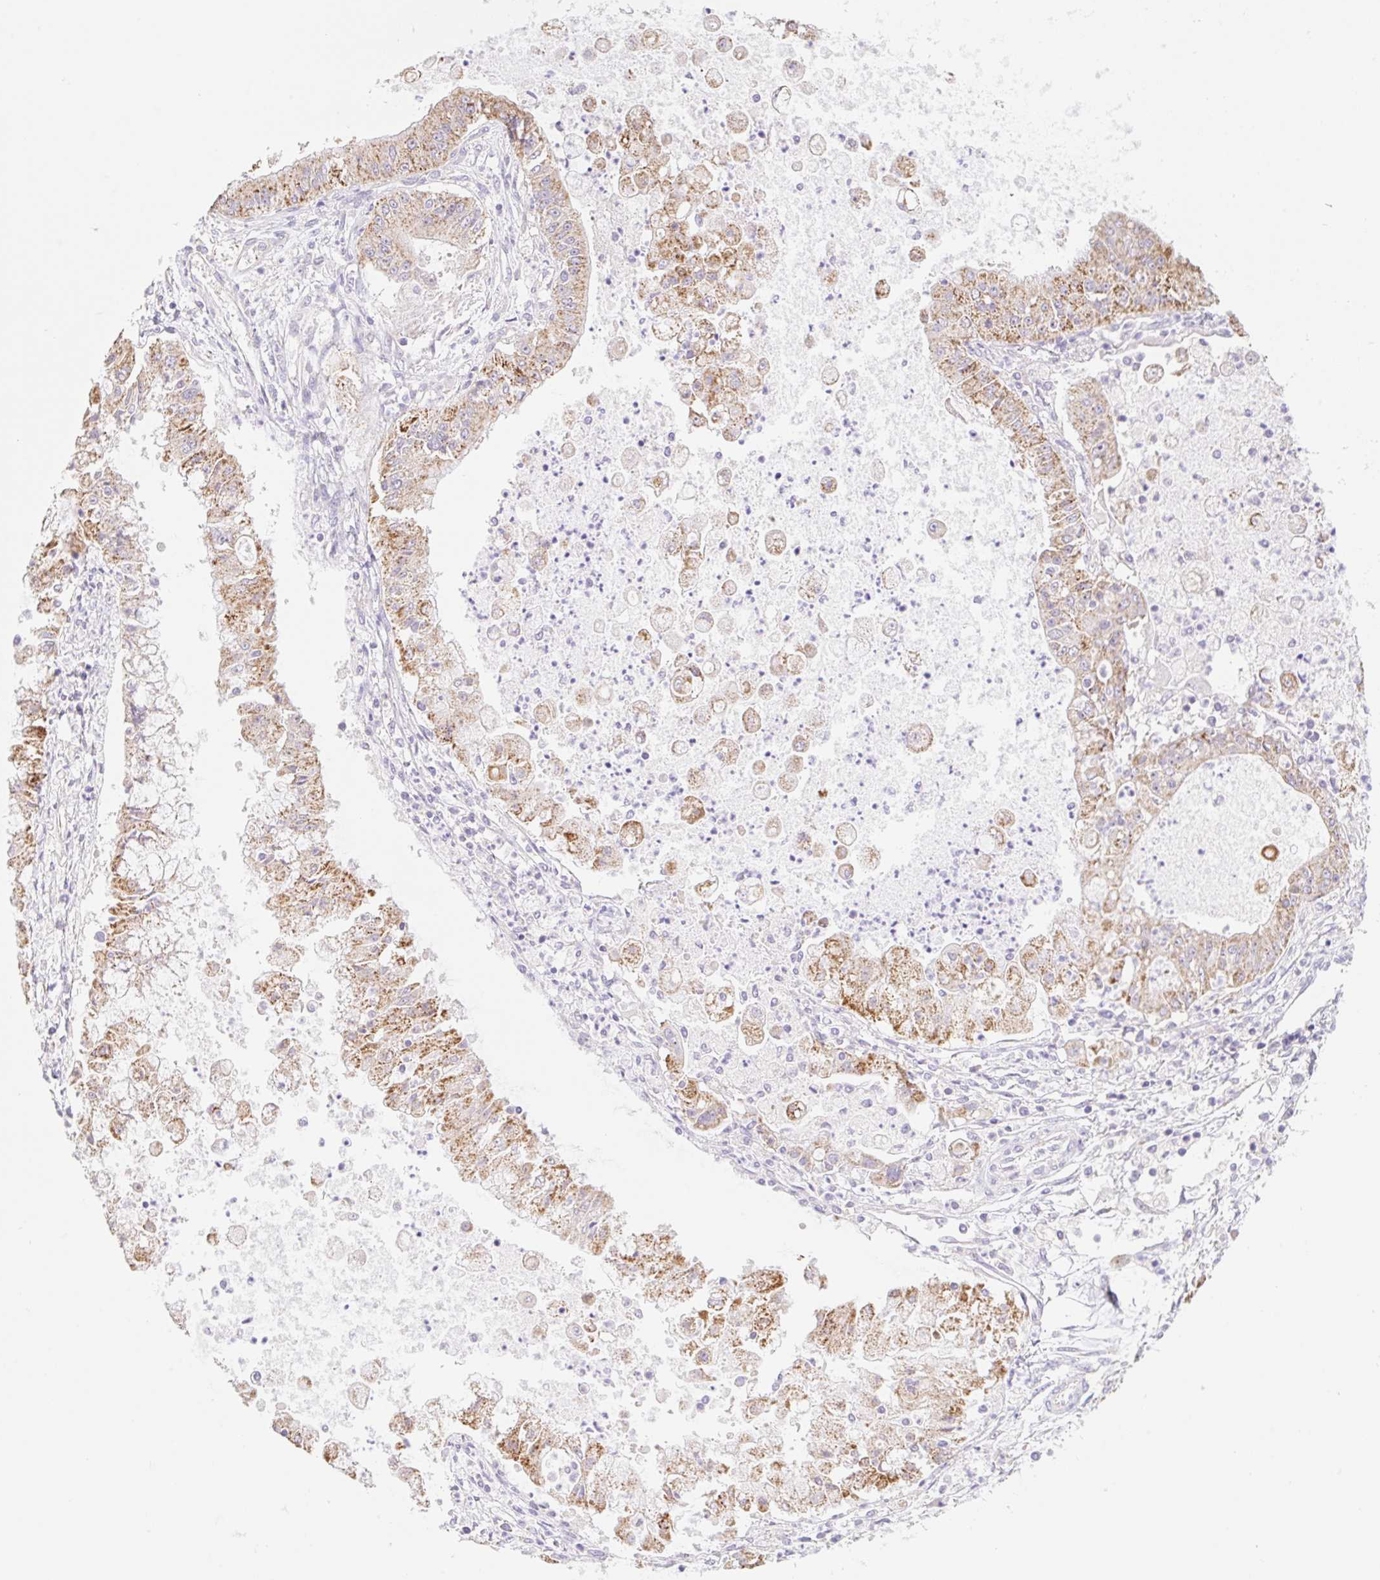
{"staining": {"intensity": "moderate", "quantity": "25%-75%", "location": "cytoplasmic/membranous"}, "tissue": "ovarian cancer", "cell_type": "Tumor cells", "image_type": "cancer", "snomed": [{"axis": "morphology", "description": "Cystadenocarcinoma, mucinous, NOS"}, {"axis": "topography", "description": "Ovary"}], "caption": "Immunohistochemical staining of ovarian cancer (mucinous cystadenocarcinoma) shows medium levels of moderate cytoplasmic/membranous protein positivity in about 25%-75% of tumor cells. (DAB IHC, brown staining for protein, blue staining for nuclei).", "gene": "COPZ2", "patient": {"sex": "female", "age": 70}}